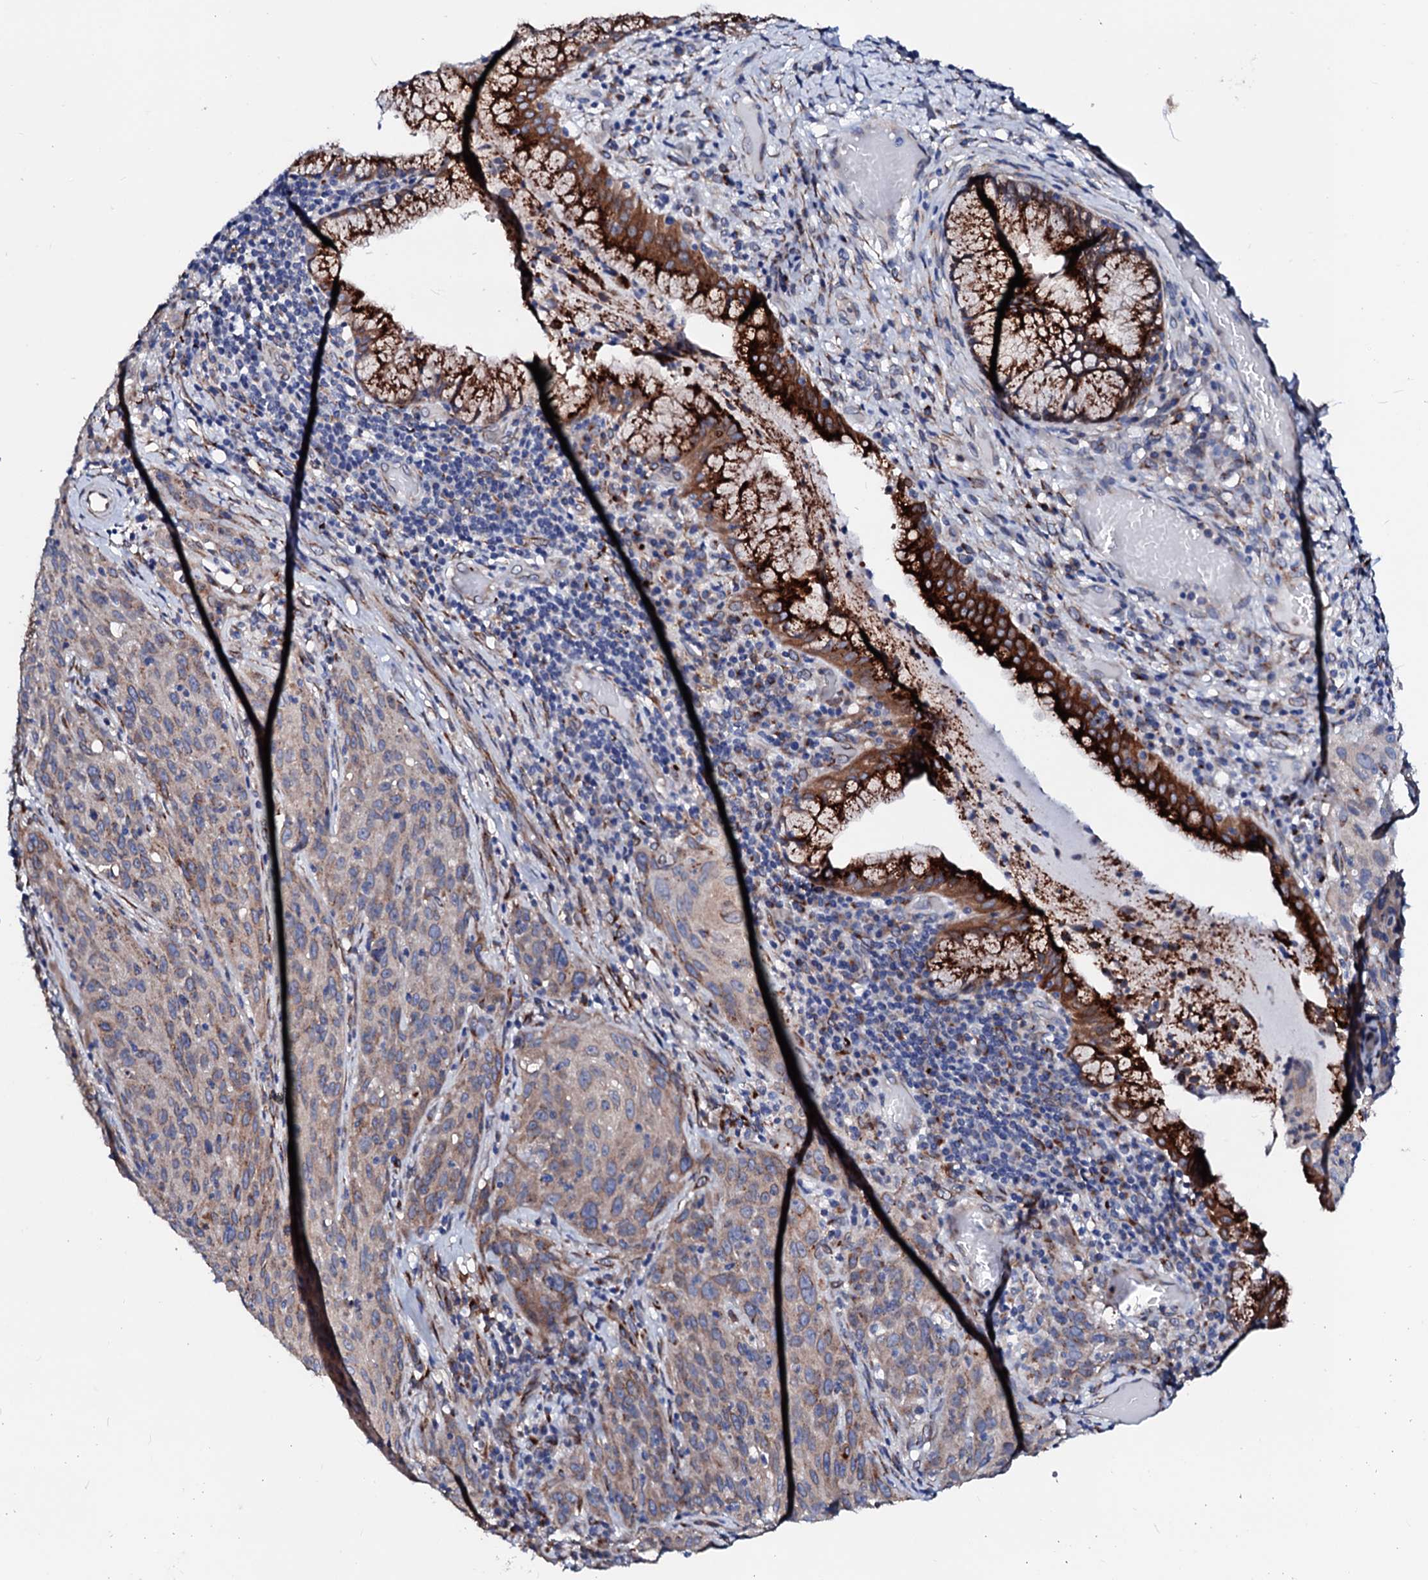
{"staining": {"intensity": "weak", "quantity": "25%-75%", "location": "cytoplasmic/membranous"}, "tissue": "cervical cancer", "cell_type": "Tumor cells", "image_type": "cancer", "snomed": [{"axis": "morphology", "description": "Squamous cell carcinoma, NOS"}, {"axis": "topography", "description": "Cervix"}], "caption": "Cervical cancer stained with immunohistochemistry demonstrates weak cytoplasmic/membranous expression in approximately 25%-75% of tumor cells.", "gene": "TMCO3", "patient": {"sex": "female", "age": 50}}